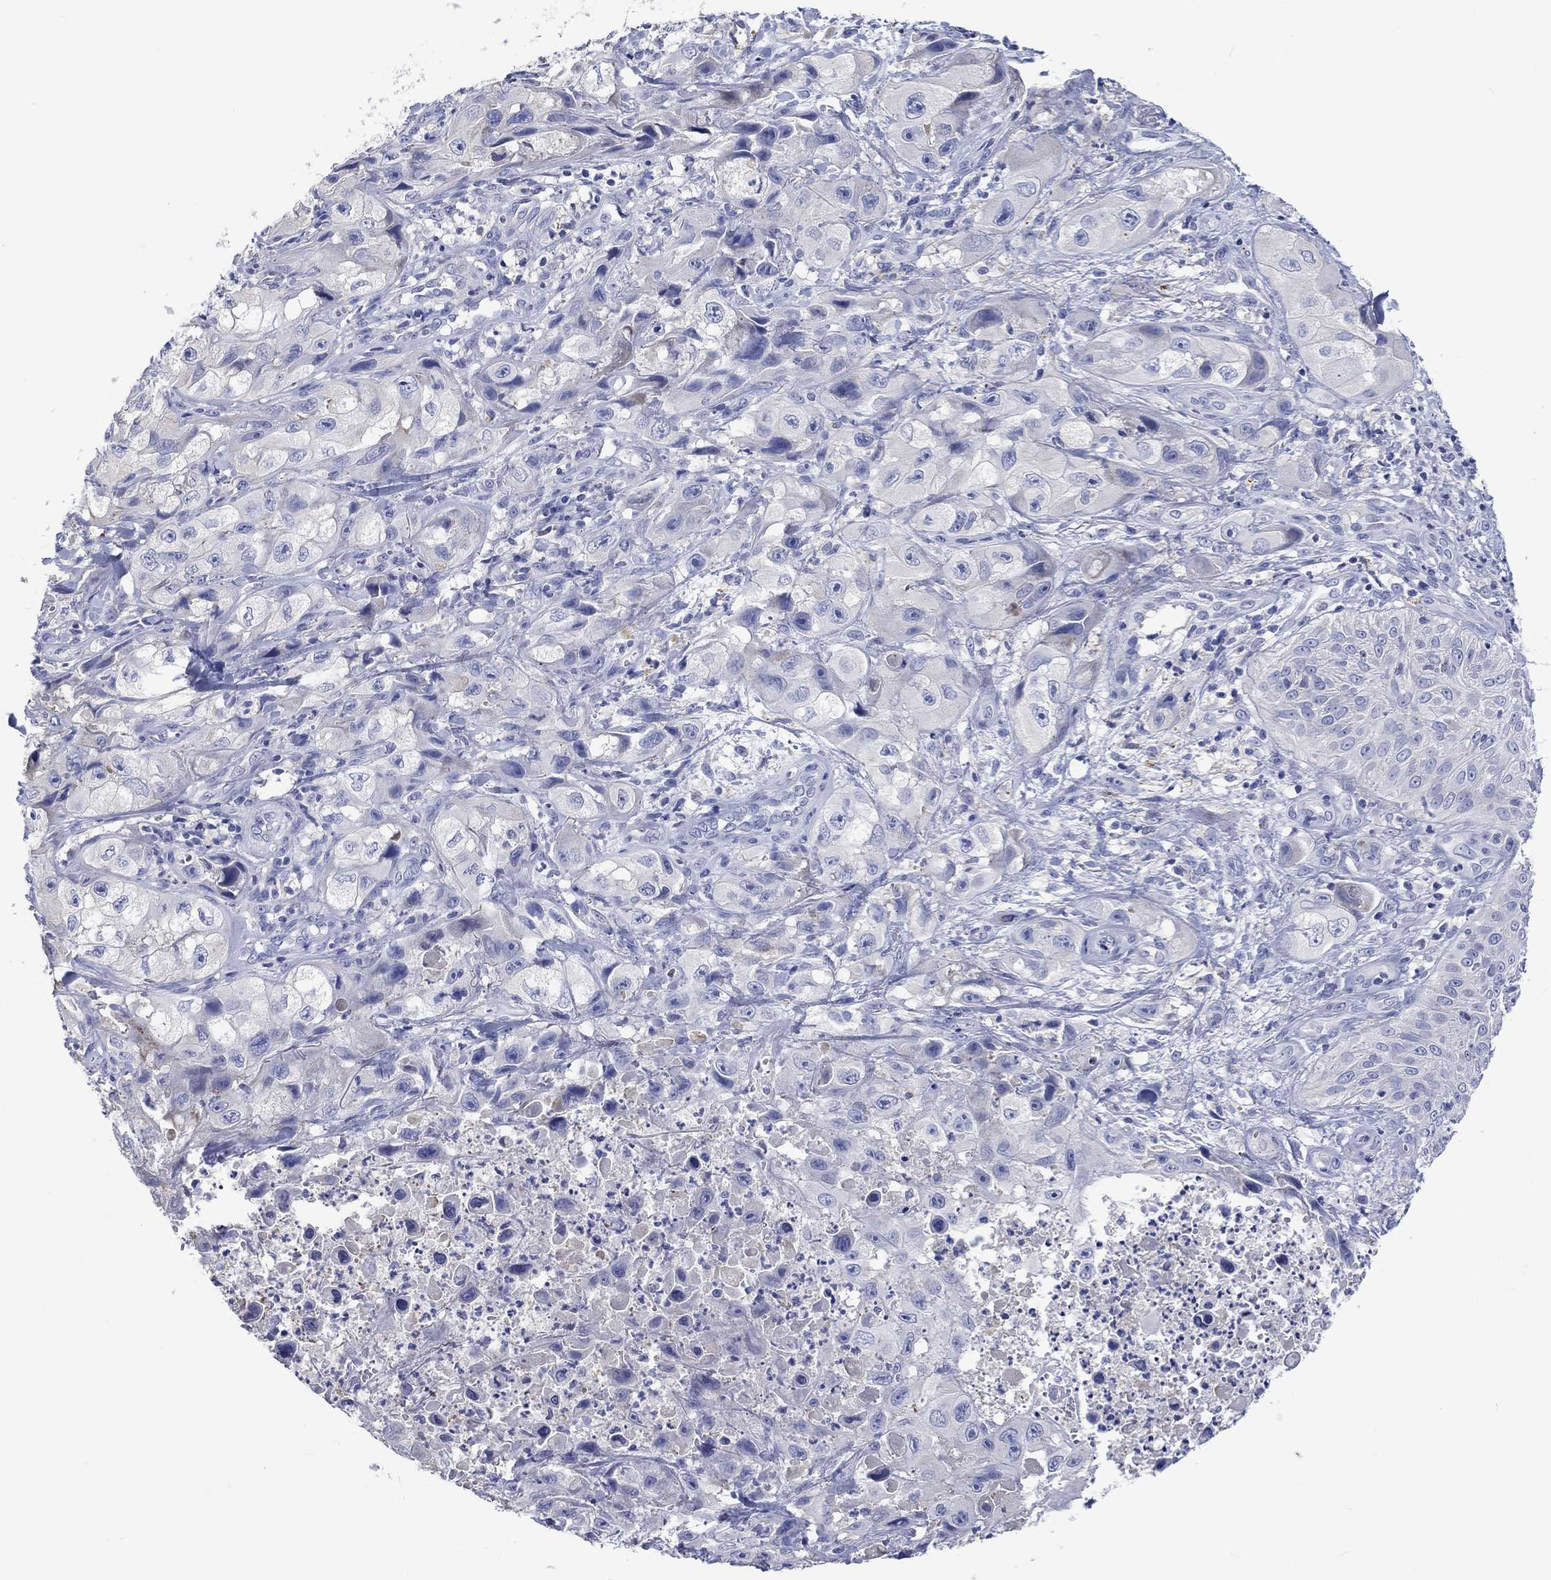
{"staining": {"intensity": "negative", "quantity": "none", "location": "none"}, "tissue": "skin cancer", "cell_type": "Tumor cells", "image_type": "cancer", "snomed": [{"axis": "morphology", "description": "Squamous cell carcinoma, NOS"}, {"axis": "topography", "description": "Skin"}, {"axis": "topography", "description": "Subcutis"}], "caption": "This is a photomicrograph of IHC staining of skin cancer (squamous cell carcinoma), which shows no positivity in tumor cells. (DAB immunohistochemistry (IHC) visualized using brightfield microscopy, high magnification).", "gene": "TOMM20L", "patient": {"sex": "male", "age": 73}}